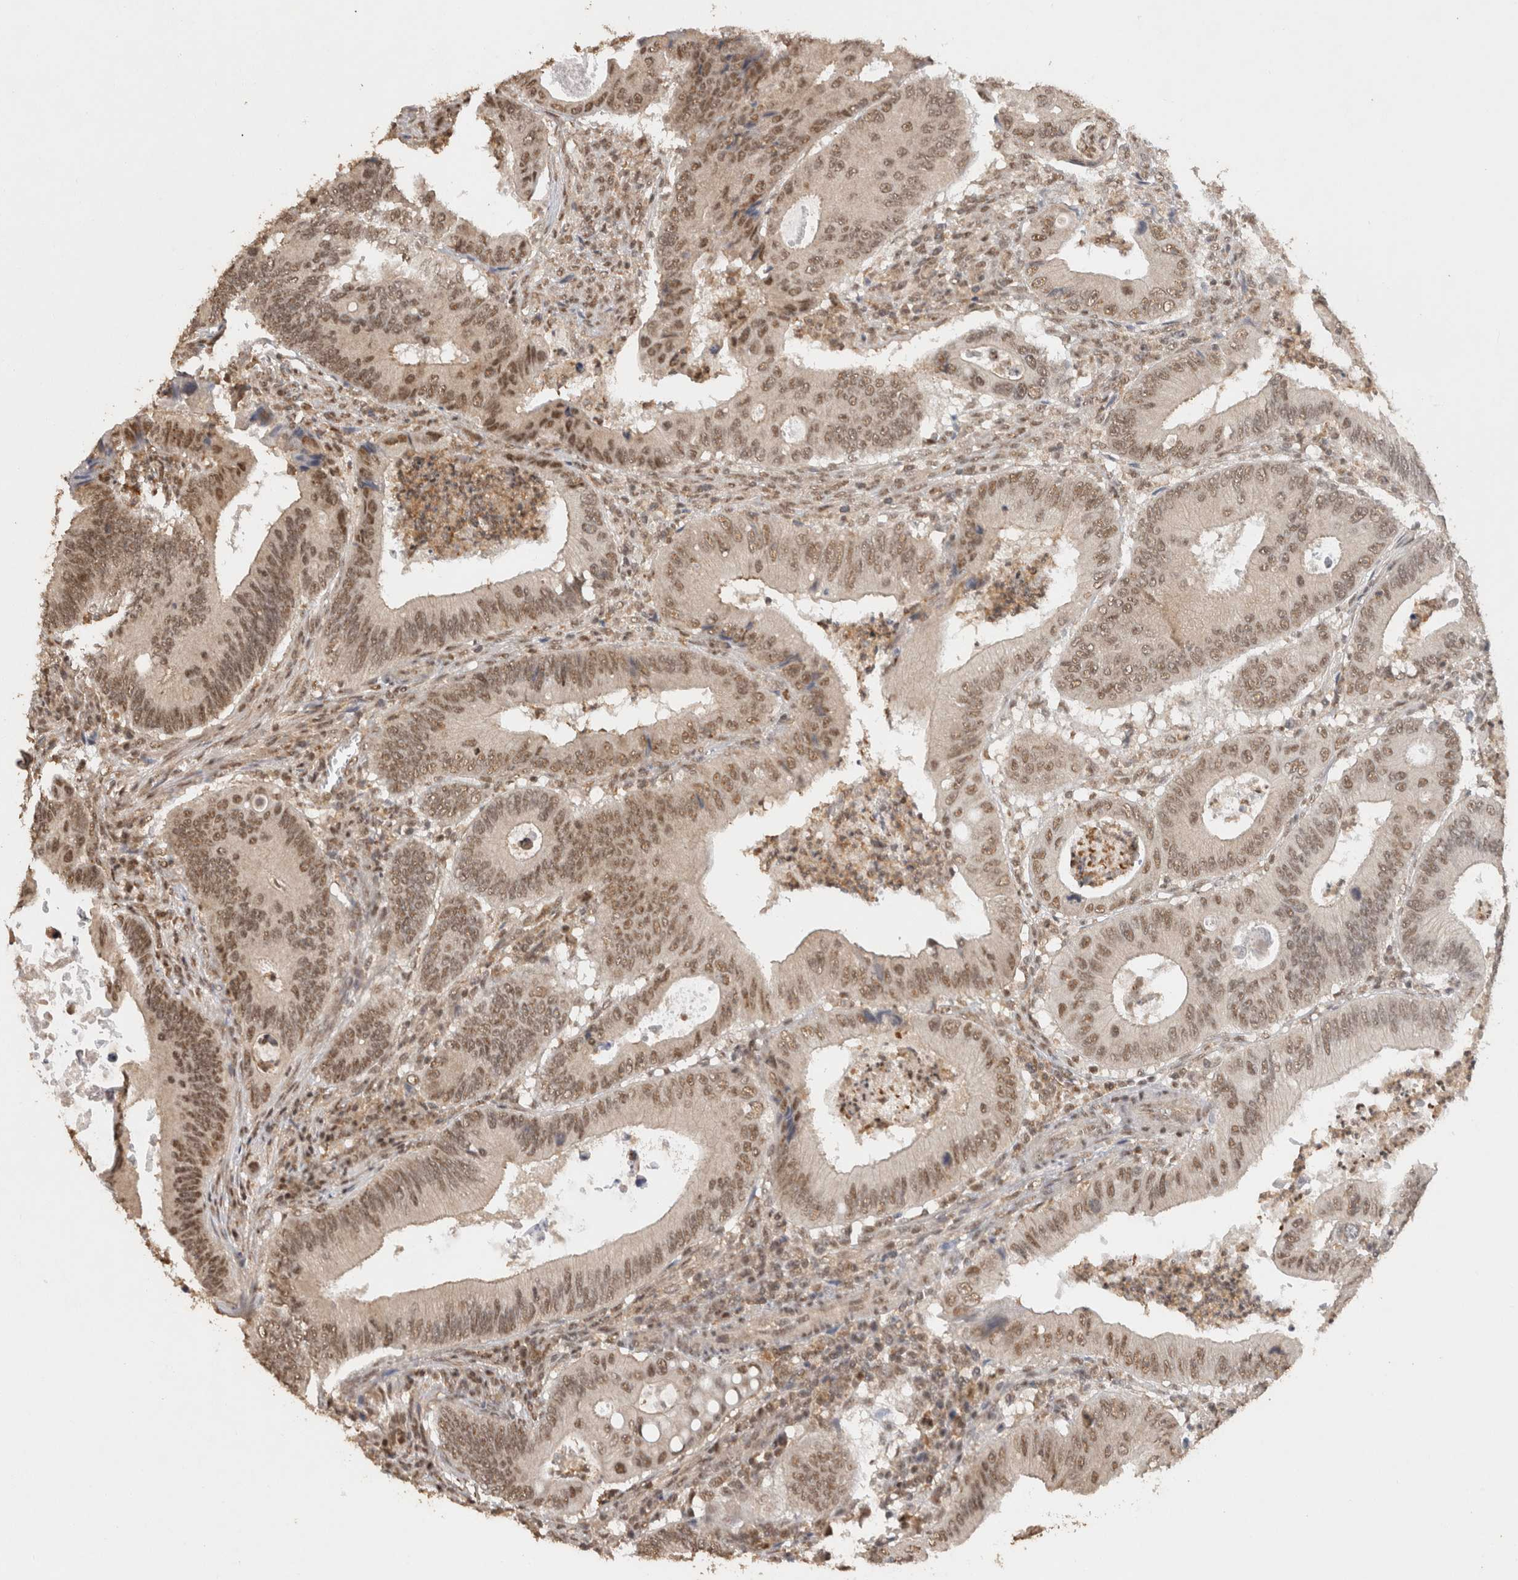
{"staining": {"intensity": "moderate", "quantity": ">75%", "location": "nuclear"}, "tissue": "colorectal cancer", "cell_type": "Tumor cells", "image_type": "cancer", "snomed": [{"axis": "morphology", "description": "Inflammation, NOS"}, {"axis": "morphology", "description": "Adenocarcinoma, NOS"}, {"axis": "topography", "description": "Colon"}], "caption": "The image demonstrates immunohistochemical staining of colorectal cancer. There is moderate nuclear expression is seen in about >75% of tumor cells. Nuclei are stained in blue.", "gene": "KEAP1", "patient": {"sex": "male", "age": 72}}